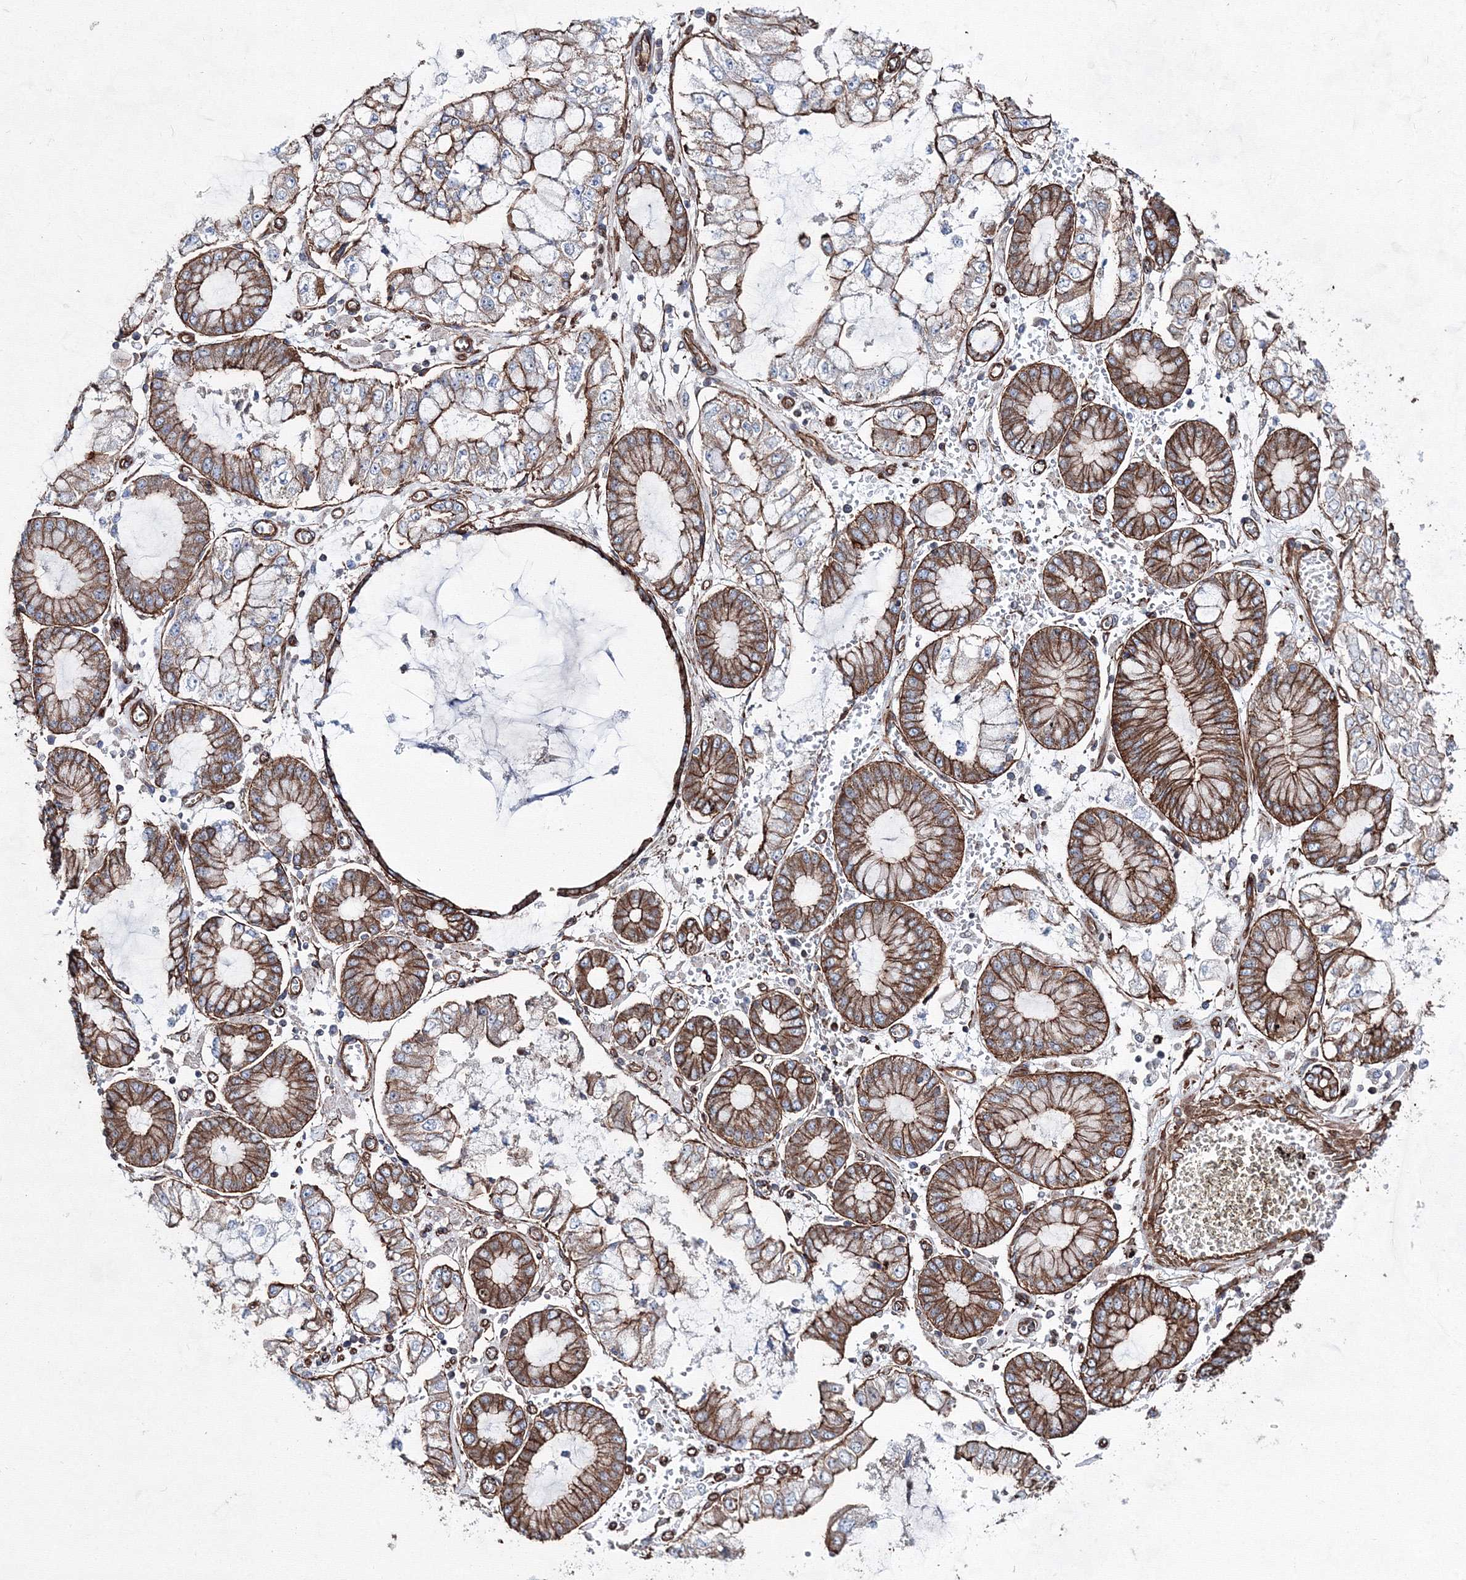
{"staining": {"intensity": "strong", "quantity": ">75%", "location": "cytoplasmic/membranous"}, "tissue": "stomach cancer", "cell_type": "Tumor cells", "image_type": "cancer", "snomed": [{"axis": "morphology", "description": "Adenocarcinoma, NOS"}, {"axis": "topography", "description": "Stomach"}], "caption": "A brown stain shows strong cytoplasmic/membranous expression of a protein in human stomach adenocarcinoma tumor cells.", "gene": "ANKRD37", "patient": {"sex": "male", "age": 76}}